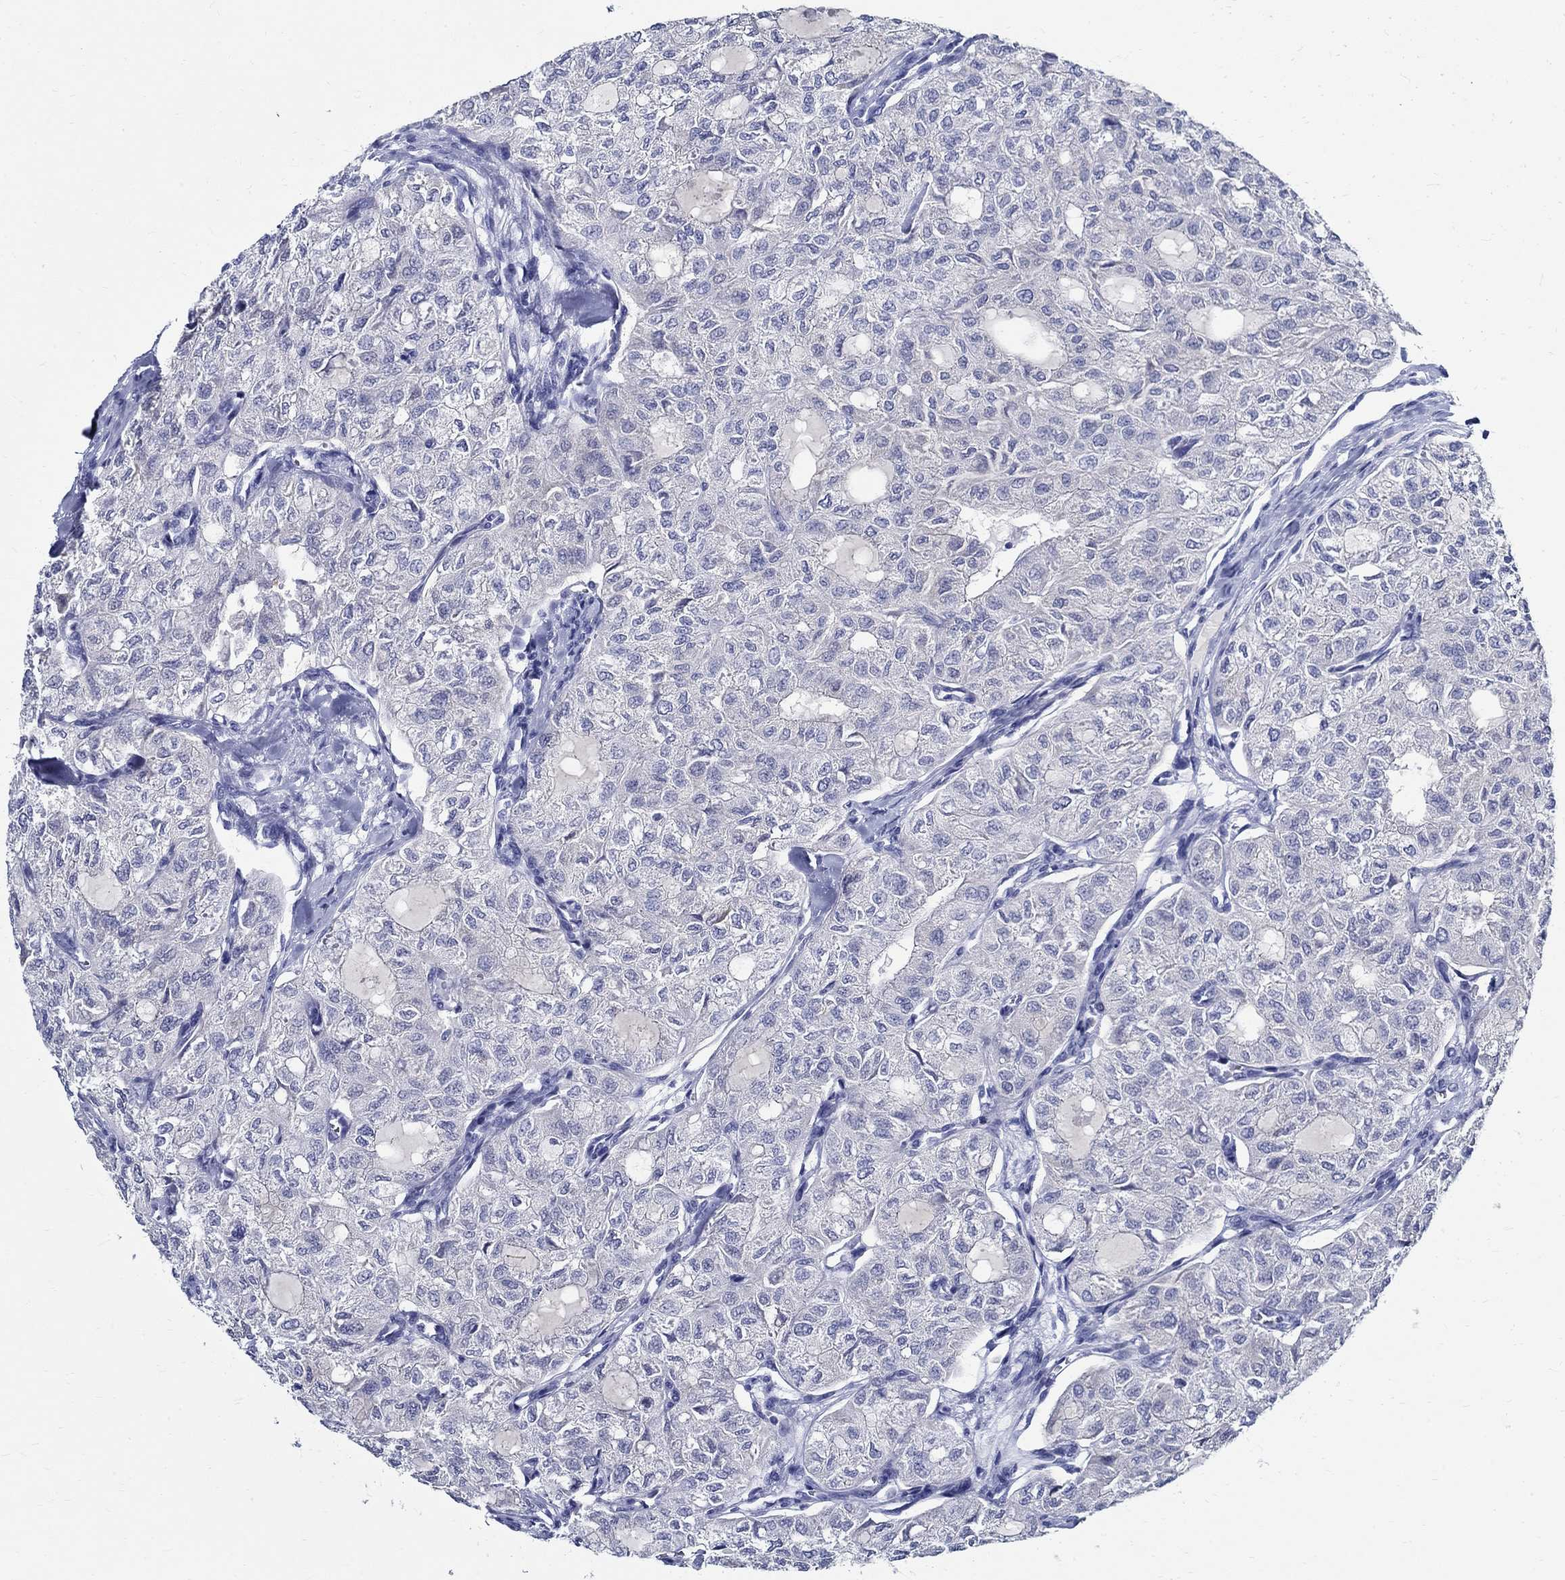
{"staining": {"intensity": "negative", "quantity": "none", "location": "none"}, "tissue": "thyroid cancer", "cell_type": "Tumor cells", "image_type": "cancer", "snomed": [{"axis": "morphology", "description": "Follicular adenoma carcinoma, NOS"}, {"axis": "topography", "description": "Thyroid gland"}], "caption": "The histopathology image reveals no staining of tumor cells in thyroid cancer (follicular adenoma carcinoma).", "gene": "BSPRY", "patient": {"sex": "male", "age": 75}}